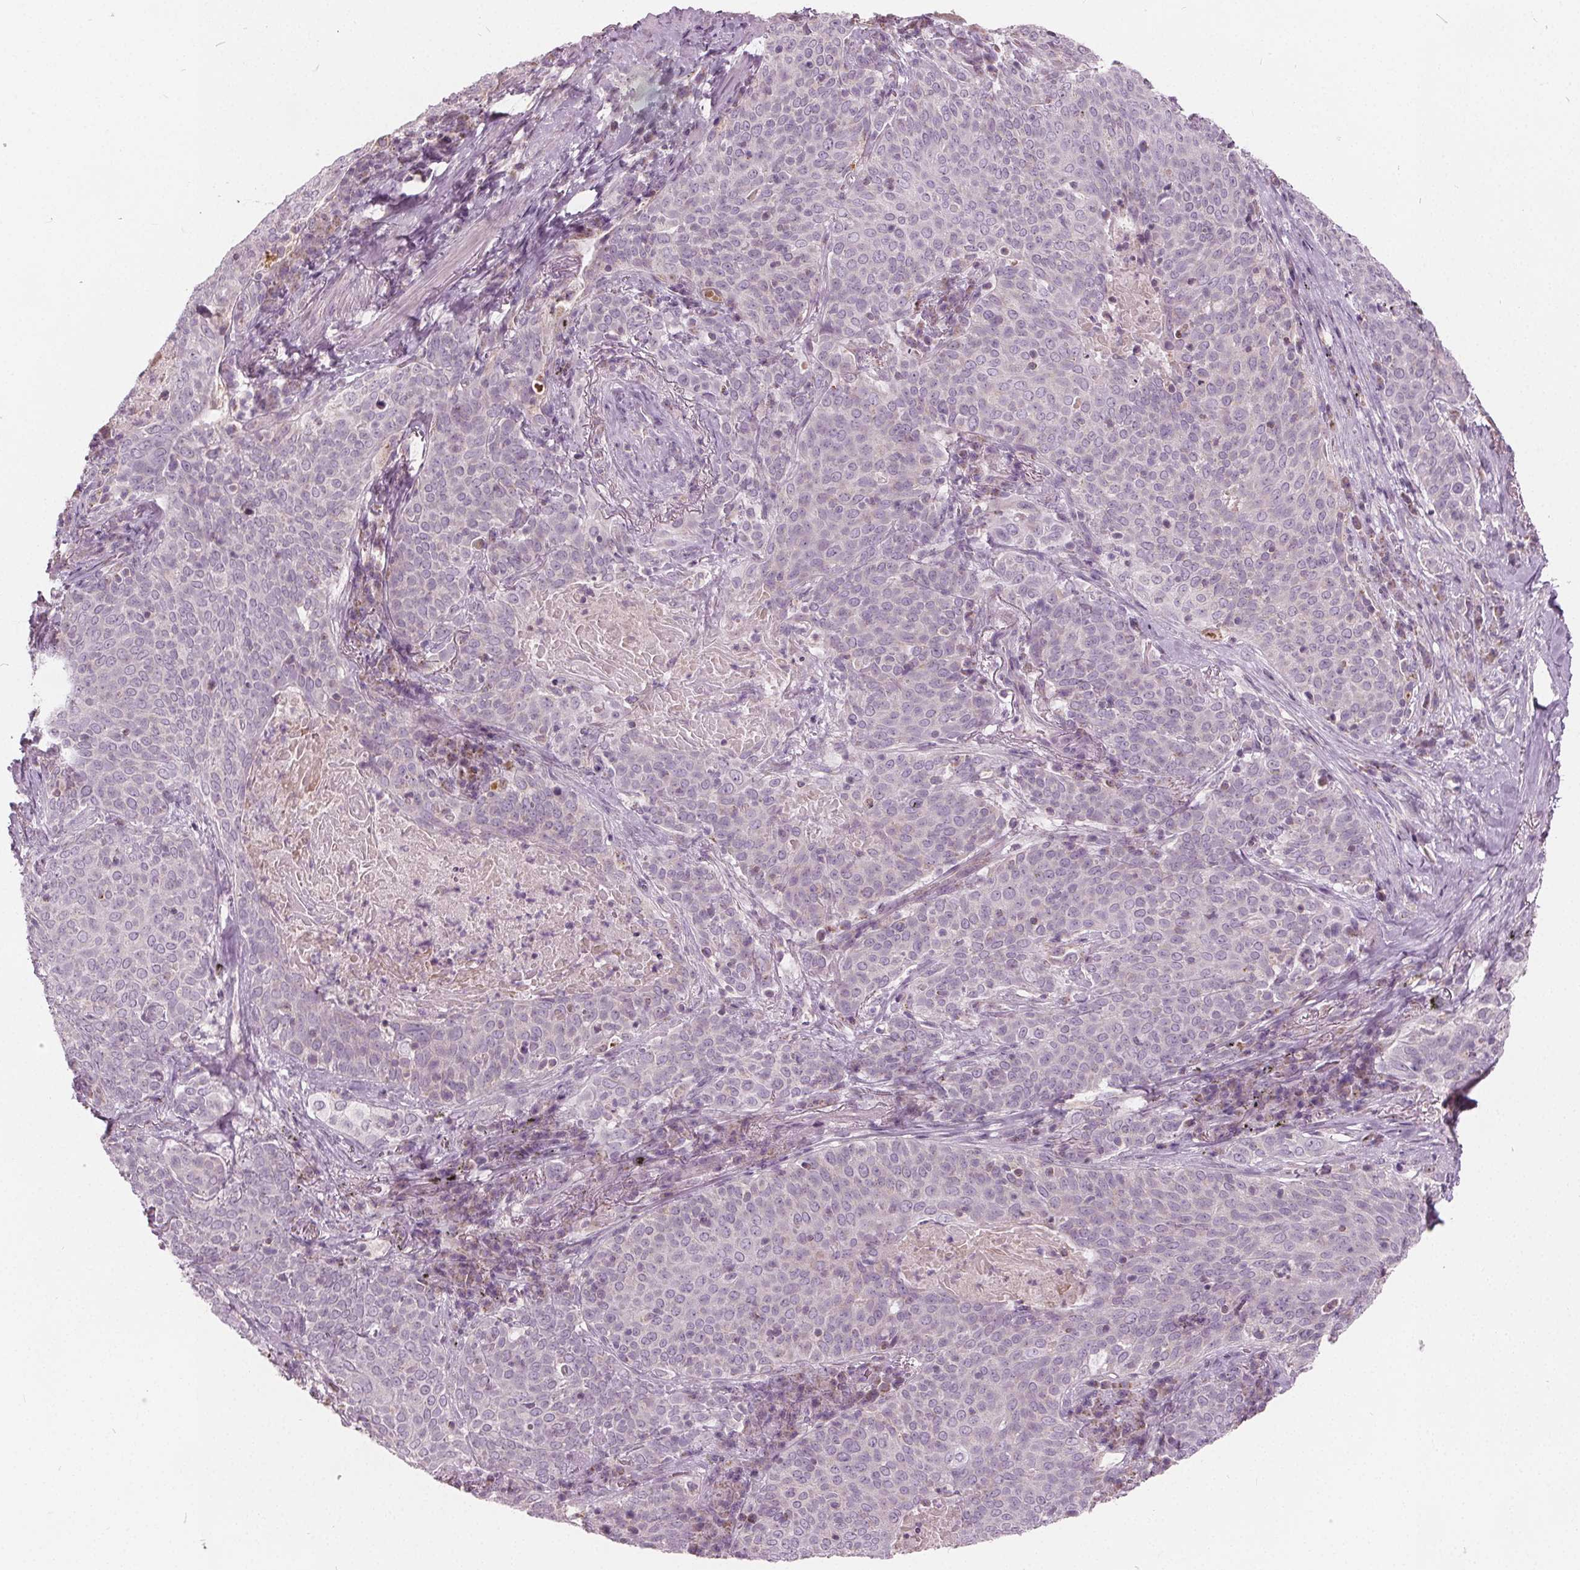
{"staining": {"intensity": "negative", "quantity": "none", "location": "none"}, "tissue": "lung cancer", "cell_type": "Tumor cells", "image_type": "cancer", "snomed": [{"axis": "morphology", "description": "Squamous cell carcinoma, NOS"}, {"axis": "topography", "description": "Lung"}], "caption": "Immunohistochemical staining of human lung cancer displays no significant positivity in tumor cells. (DAB immunohistochemistry, high magnification).", "gene": "ECI2", "patient": {"sex": "male", "age": 82}}